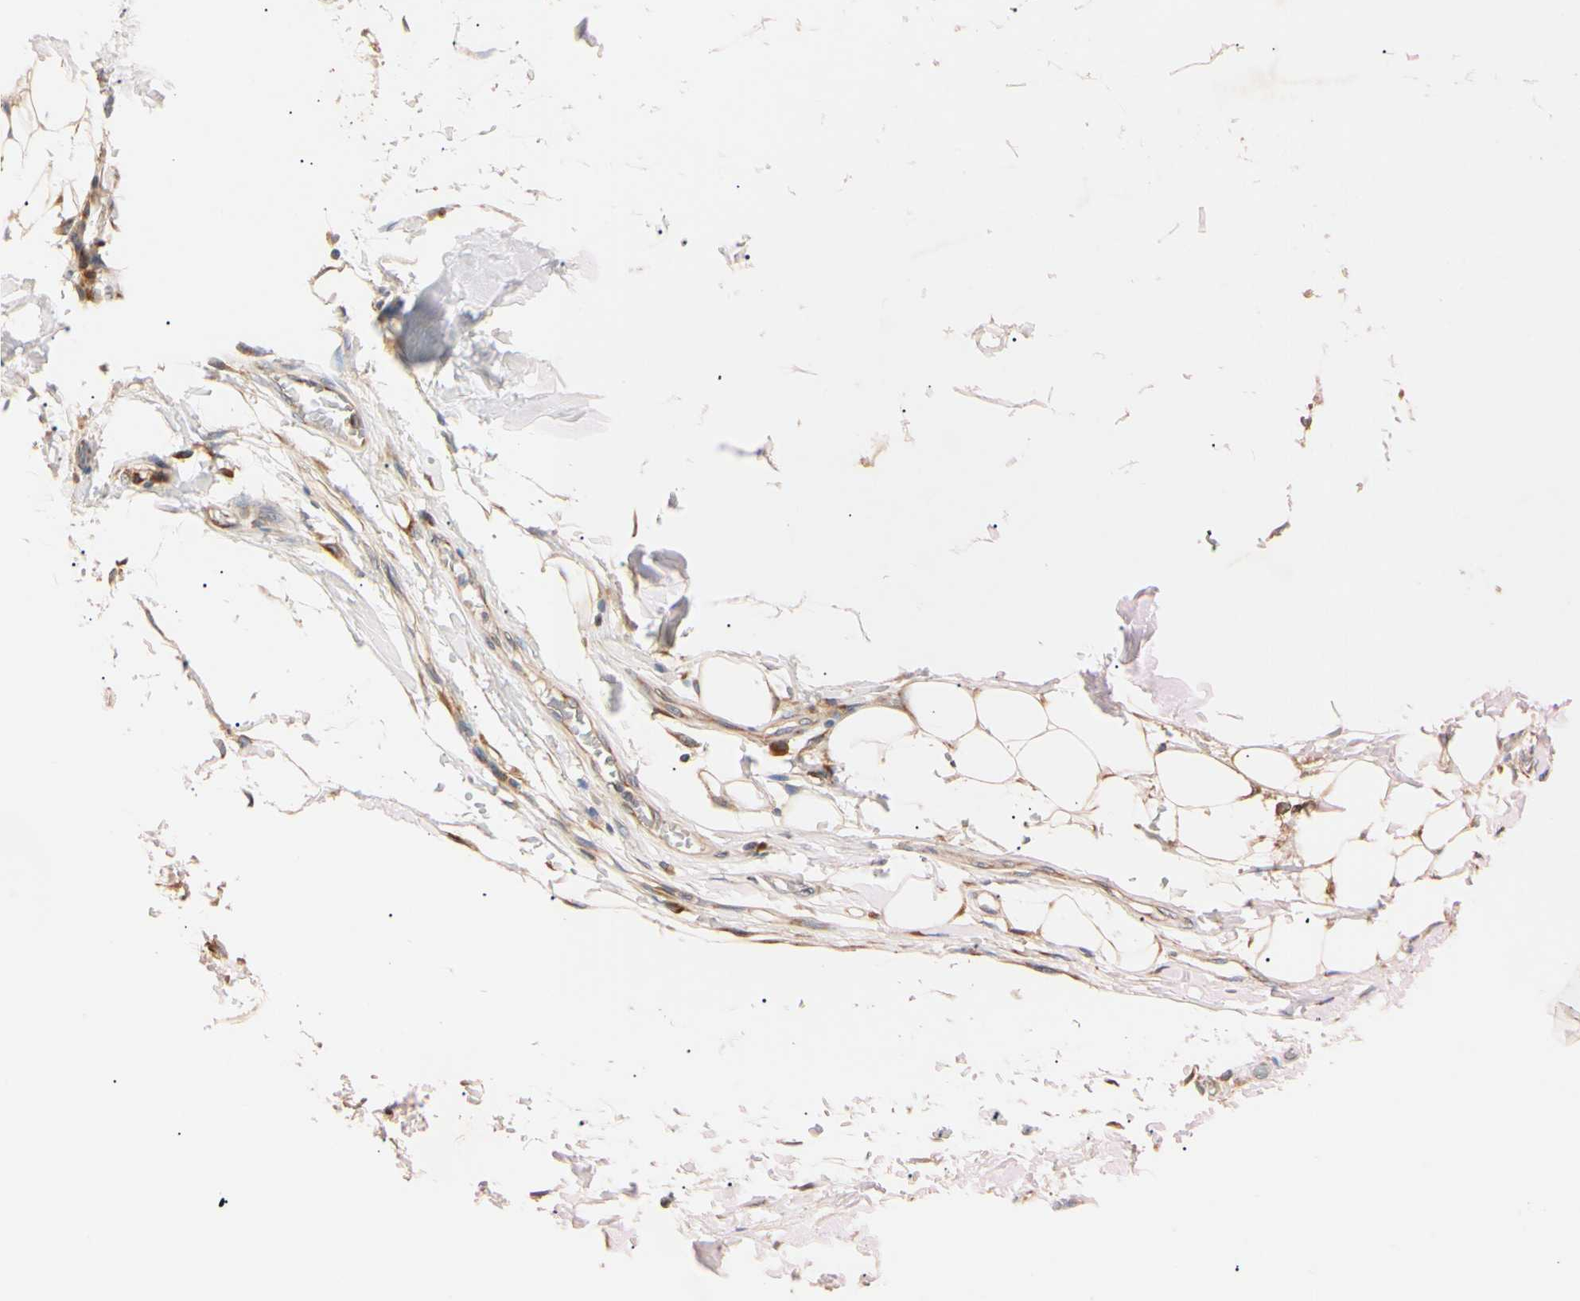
{"staining": {"intensity": "weak", "quantity": ">75%", "location": "cytoplasmic/membranous"}, "tissue": "adipose tissue", "cell_type": "Adipocytes", "image_type": "normal", "snomed": [{"axis": "morphology", "description": "Normal tissue, NOS"}, {"axis": "morphology", "description": "Adenocarcinoma, NOS"}, {"axis": "topography", "description": "Esophagus"}], "caption": "Adipocytes display weak cytoplasmic/membranous expression in approximately >75% of cells in benign adipose tissue. (DAB (3,3'-diaminobenzidine) IHC with brightfield microscopy, high magnification).", "gene": "IER3IP1", "patient": {"sex": "male", "age": 62}}